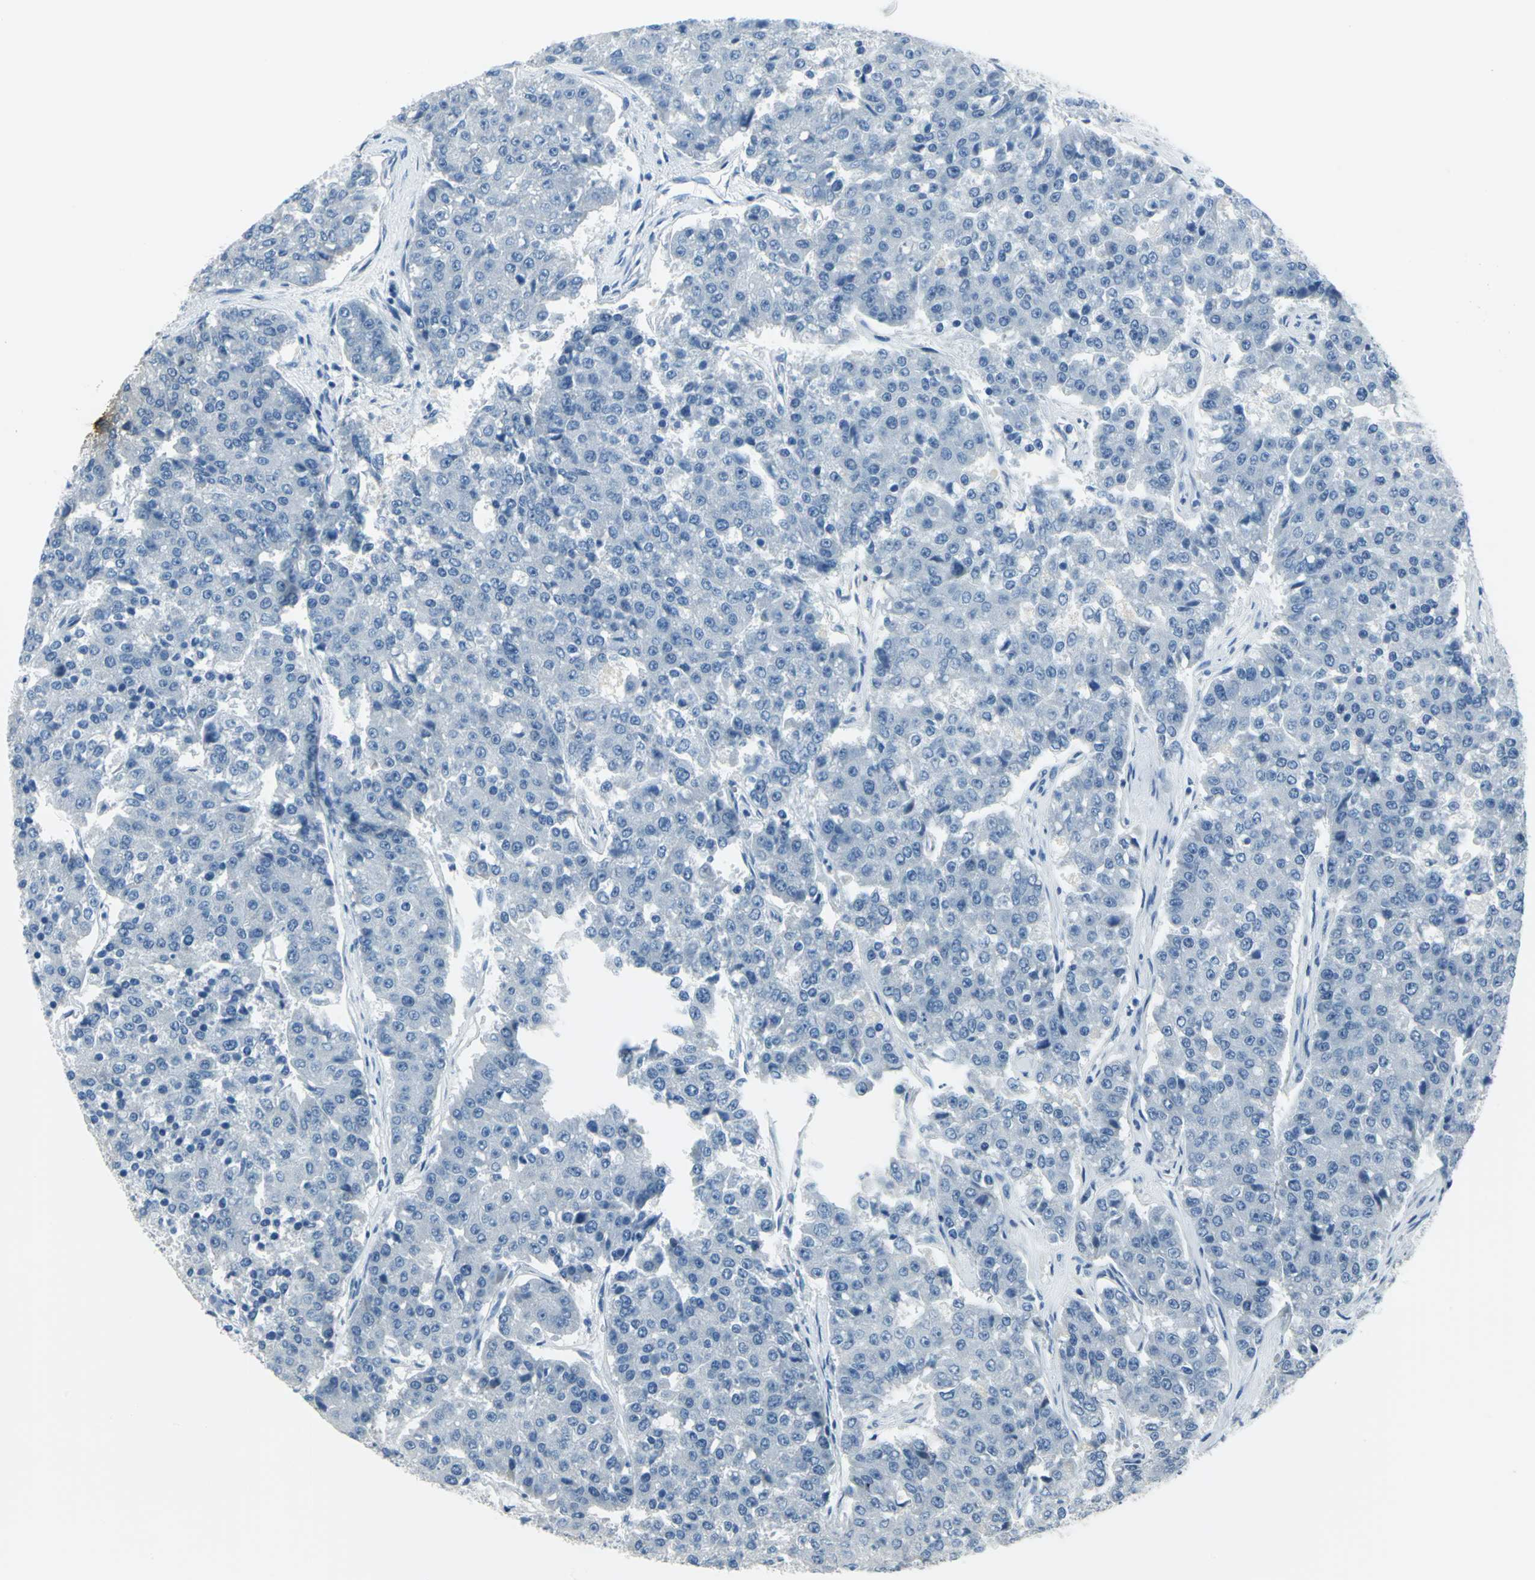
{"staining": {"intensity": "negative", "quantity": "none", "location": "none"}, "tissue": "pancreatic cancer", "cell_type": "Tumor cells", "image_type": "cancer", "snomed": [{"axis": "morphology", "description": "Adenocarcinoma, NOS"}, {"axis": "topography", "description": "Pancreas"}], "caption": "IHC histopathology image of neoplastic tissue: adenocarcinoma (pancreatic) stained with DAB (3,3'-diaminobenzidine) shows no significant protein staining in tumor cells. The staining is performed using DAB brown chromogen with nuclei counter-stained in using hematoxylin.", "gene": "DNAI2", "patient": {"sex": "male", "age": 50}}